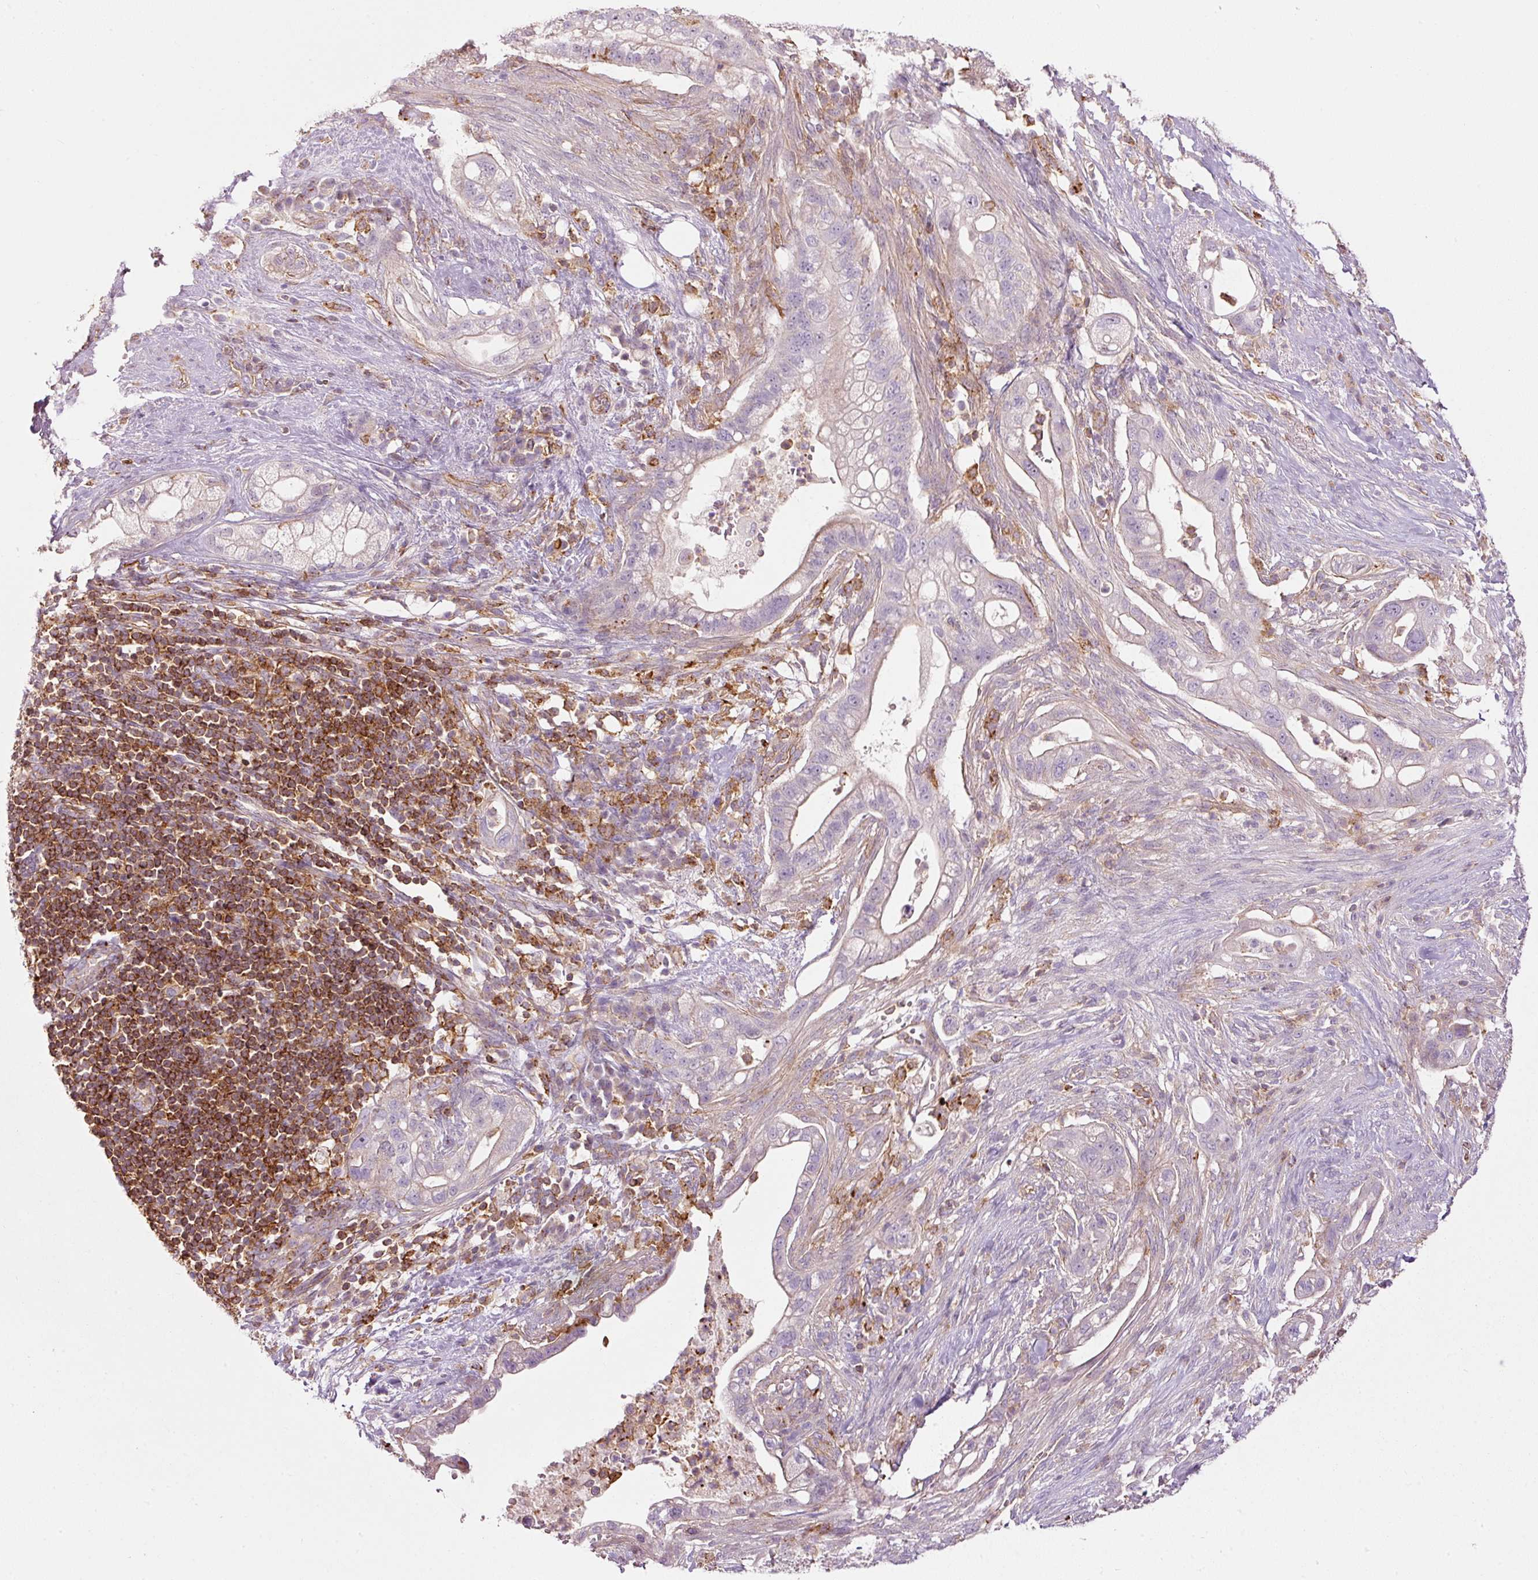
{"staining": {"intensity": "negative", "quantity": "none", "location": "none"}, "tissue": "pancreatic cancer", "cell_type": "Tumor cells", "image_type": "cancer", "snomed": [{"axis": "morphology", "description": "Adenocarcinoma, NOS"}, {"axis": "topography", "description": "Pancreas"}], "caption": "Immunohistochemistry (IHC) image of neoplastic tissue: adenocarcinoma (pancreatic) stained with DAB demonstrates no significant protein positivity in tumor cells.", "gene": "SIPA1", "patient": {"sex": "male", "age": 44}}